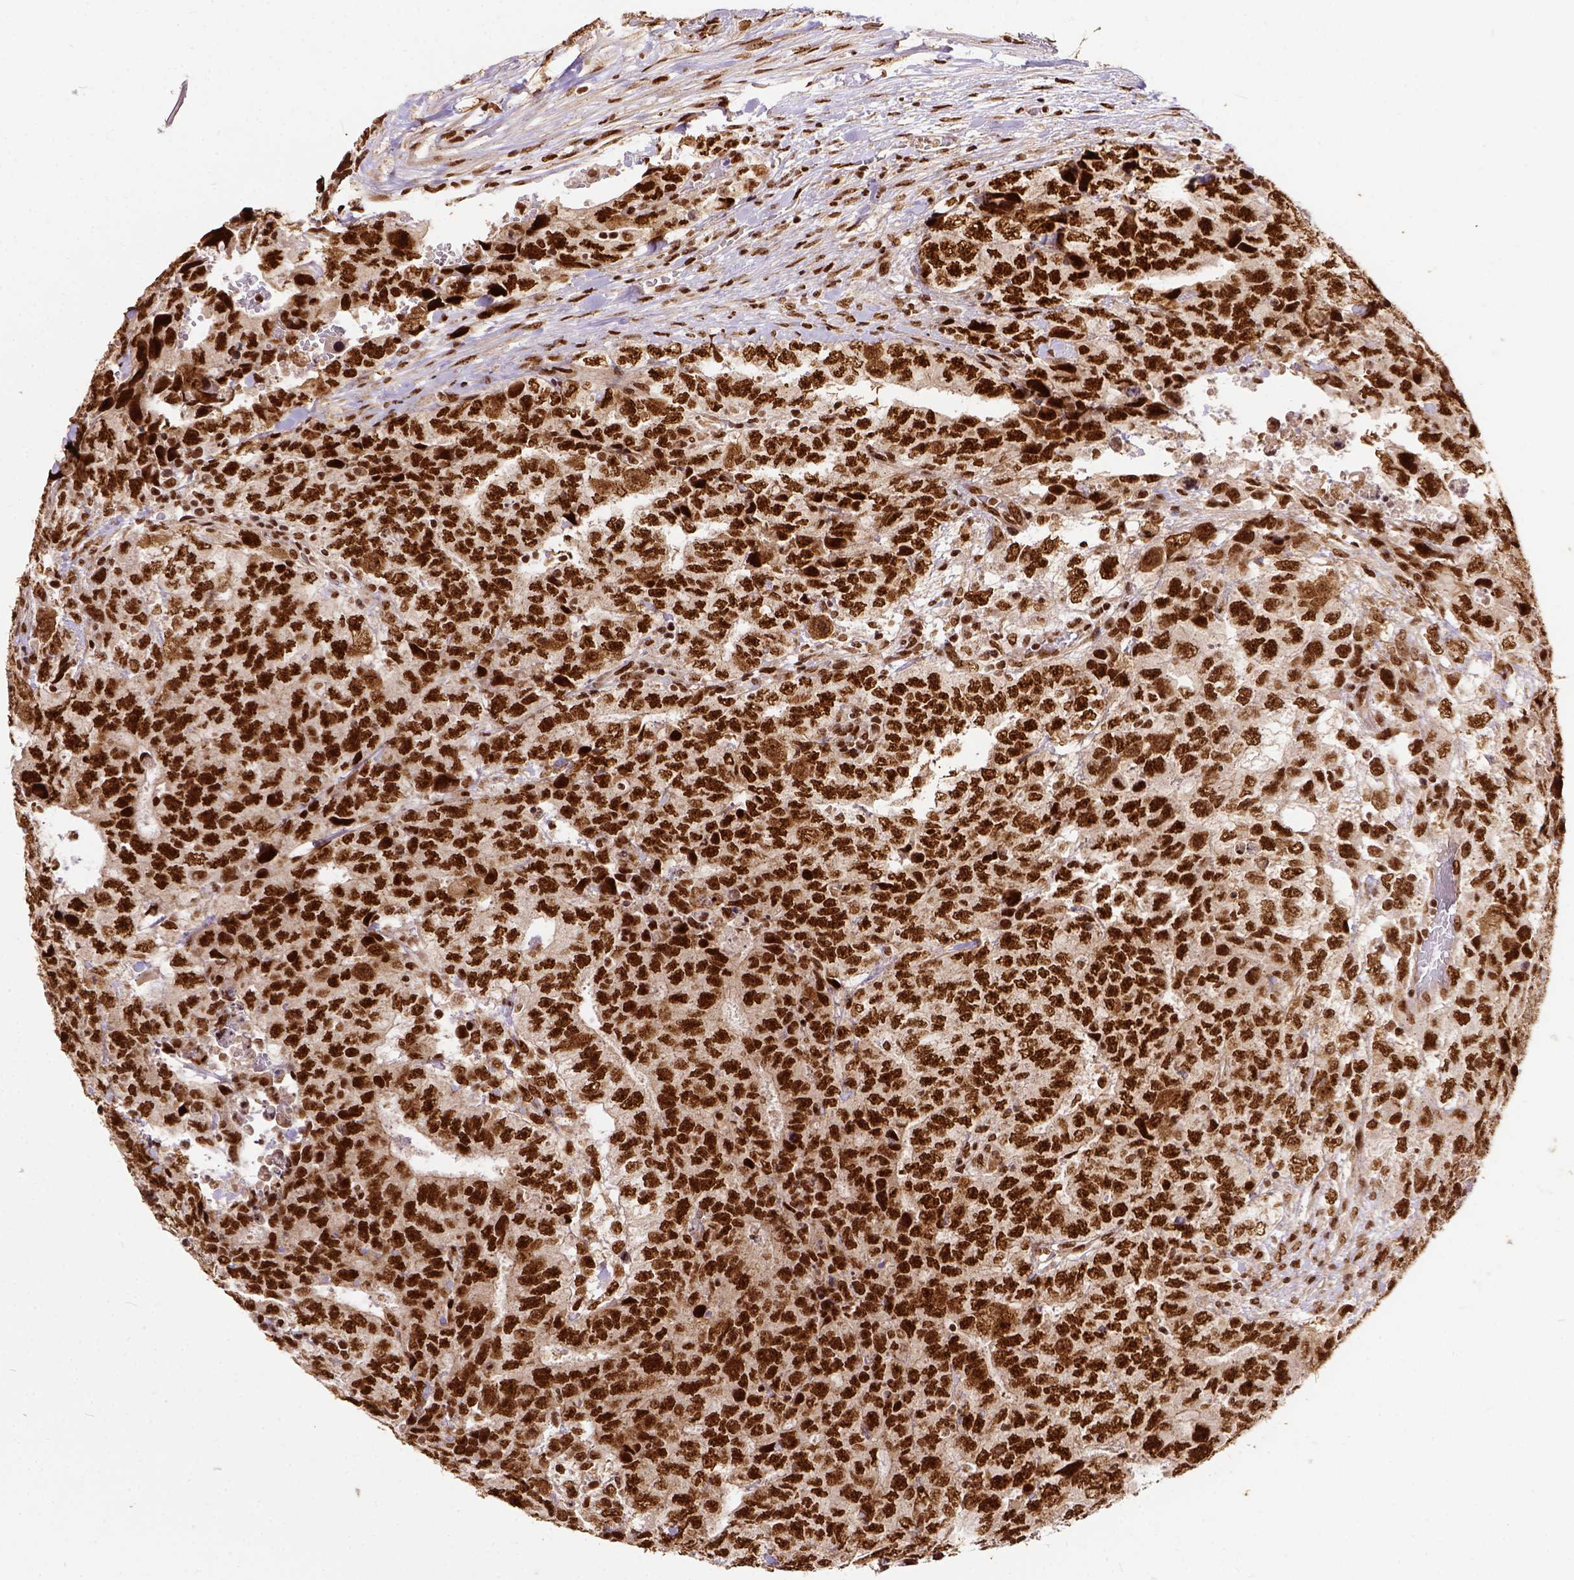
{"staining": {"intensity": "strong", "quantity": ">75%", "location": "nuclear"}, "tissue": "testis cancer", "cell_type": "Tumor cells", "image_type": "cancer", "snomed": [{"axis": "morphology", "description": "Carcinoma, Embryonal, NOS"}, {"axis": "topography", "description": "Testis"}], "caption": "Protein staining reveals strong nuclear expression in approximately >75% of tumor cells in testis cancer.", "gene": "NACC1", "patient": {"sex": "male", "age": 24}}